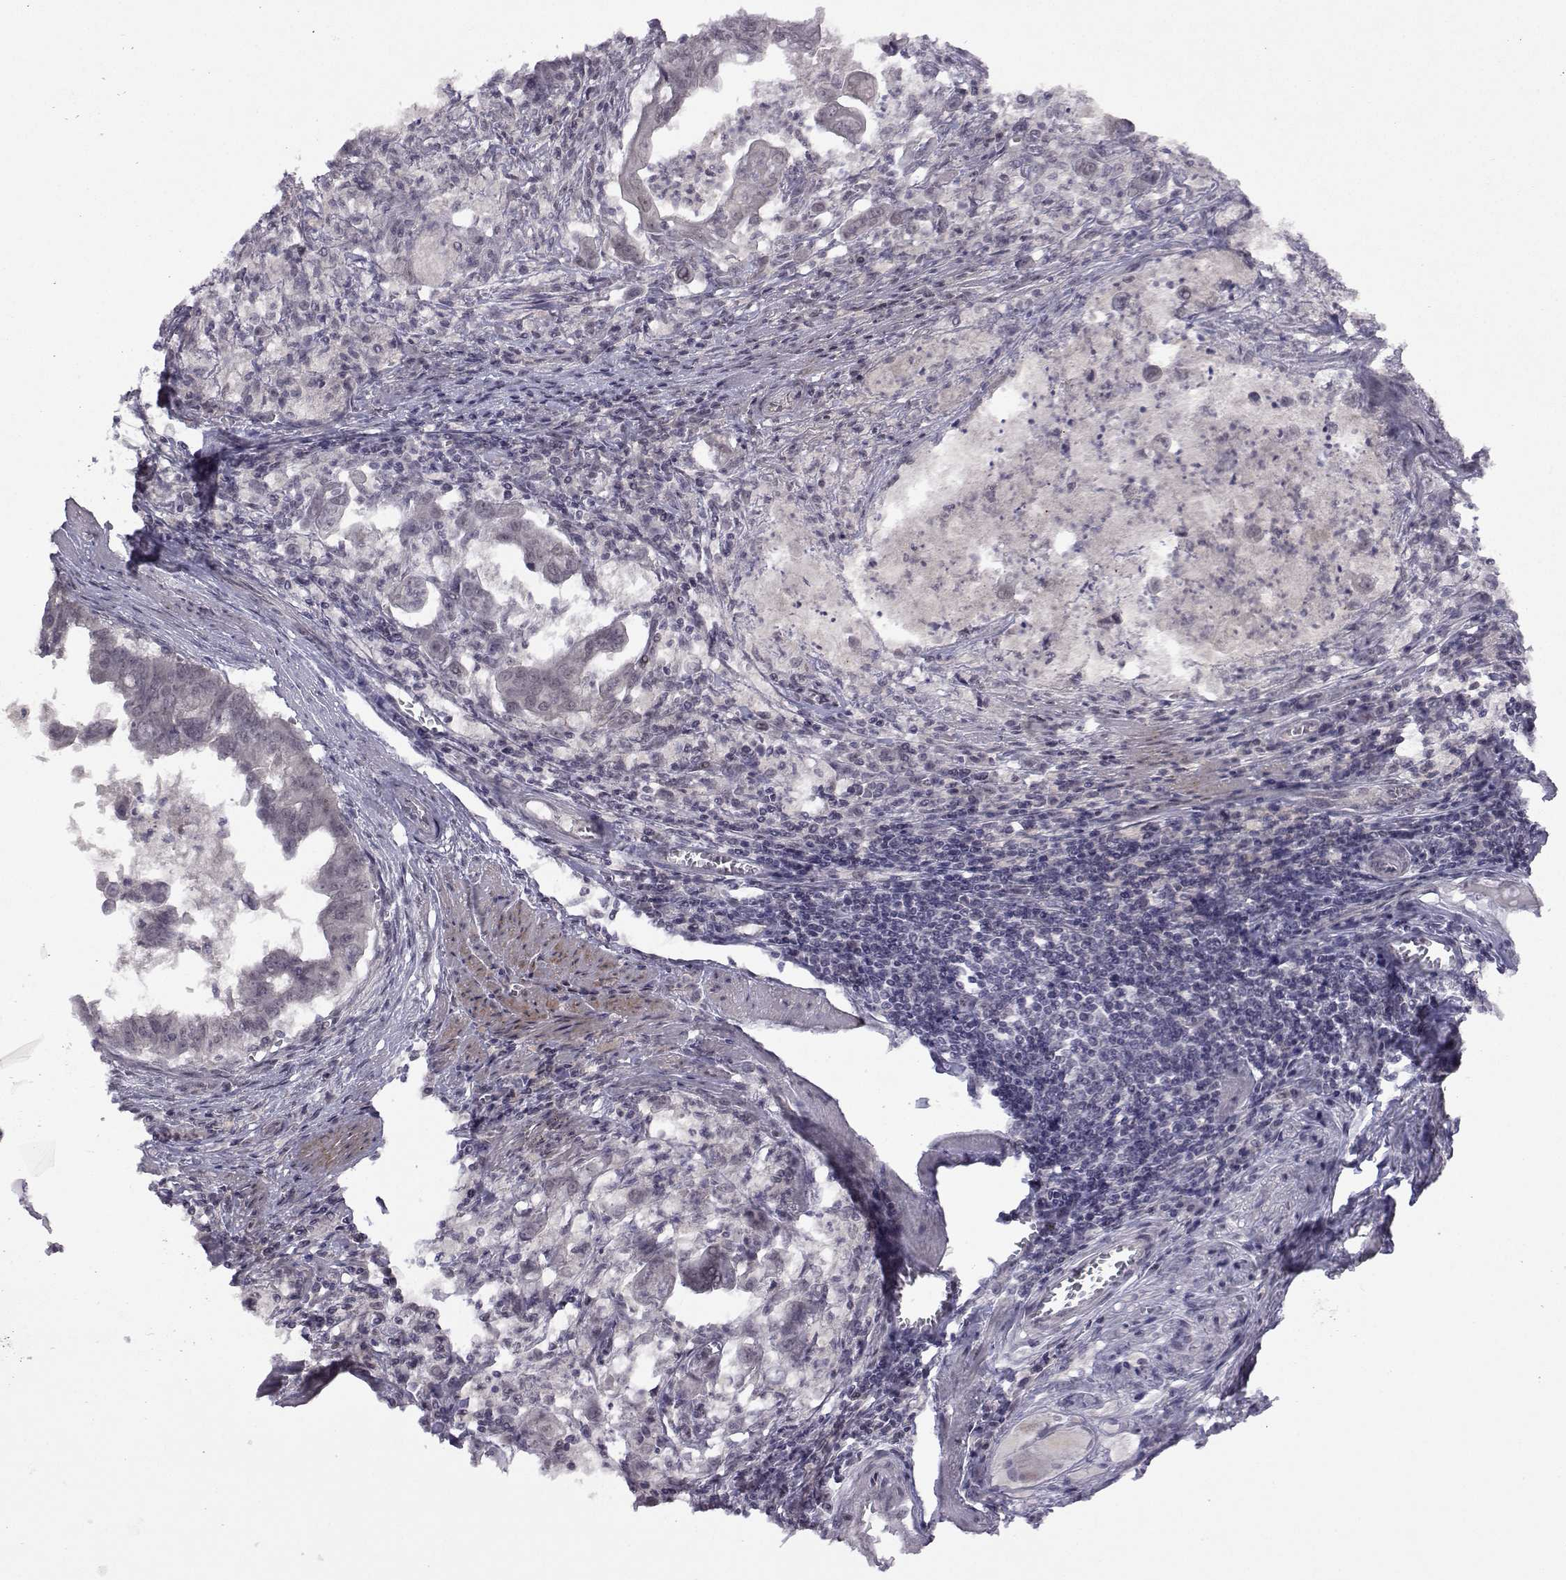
{"staining": {"intensity": "negative", "quantity": "none", "location": "none"}, "tissue": "stomach cancer", "cell_type": "Tumor cells", "image_type": "cancer", "snomed": [{"axis": "morphology", "description": "Adenocarcinoma, NOS"}, {"axis": "topography", "description": "Stomach, upper"}], "caption": "Human stomach cancer (adenocarcinoma) stained for a protein using immunohistochemistry (IHC) reveals no staining in tumor cells.", "gene": "MED26", "patient": {"sex": "male", "age": 80}}